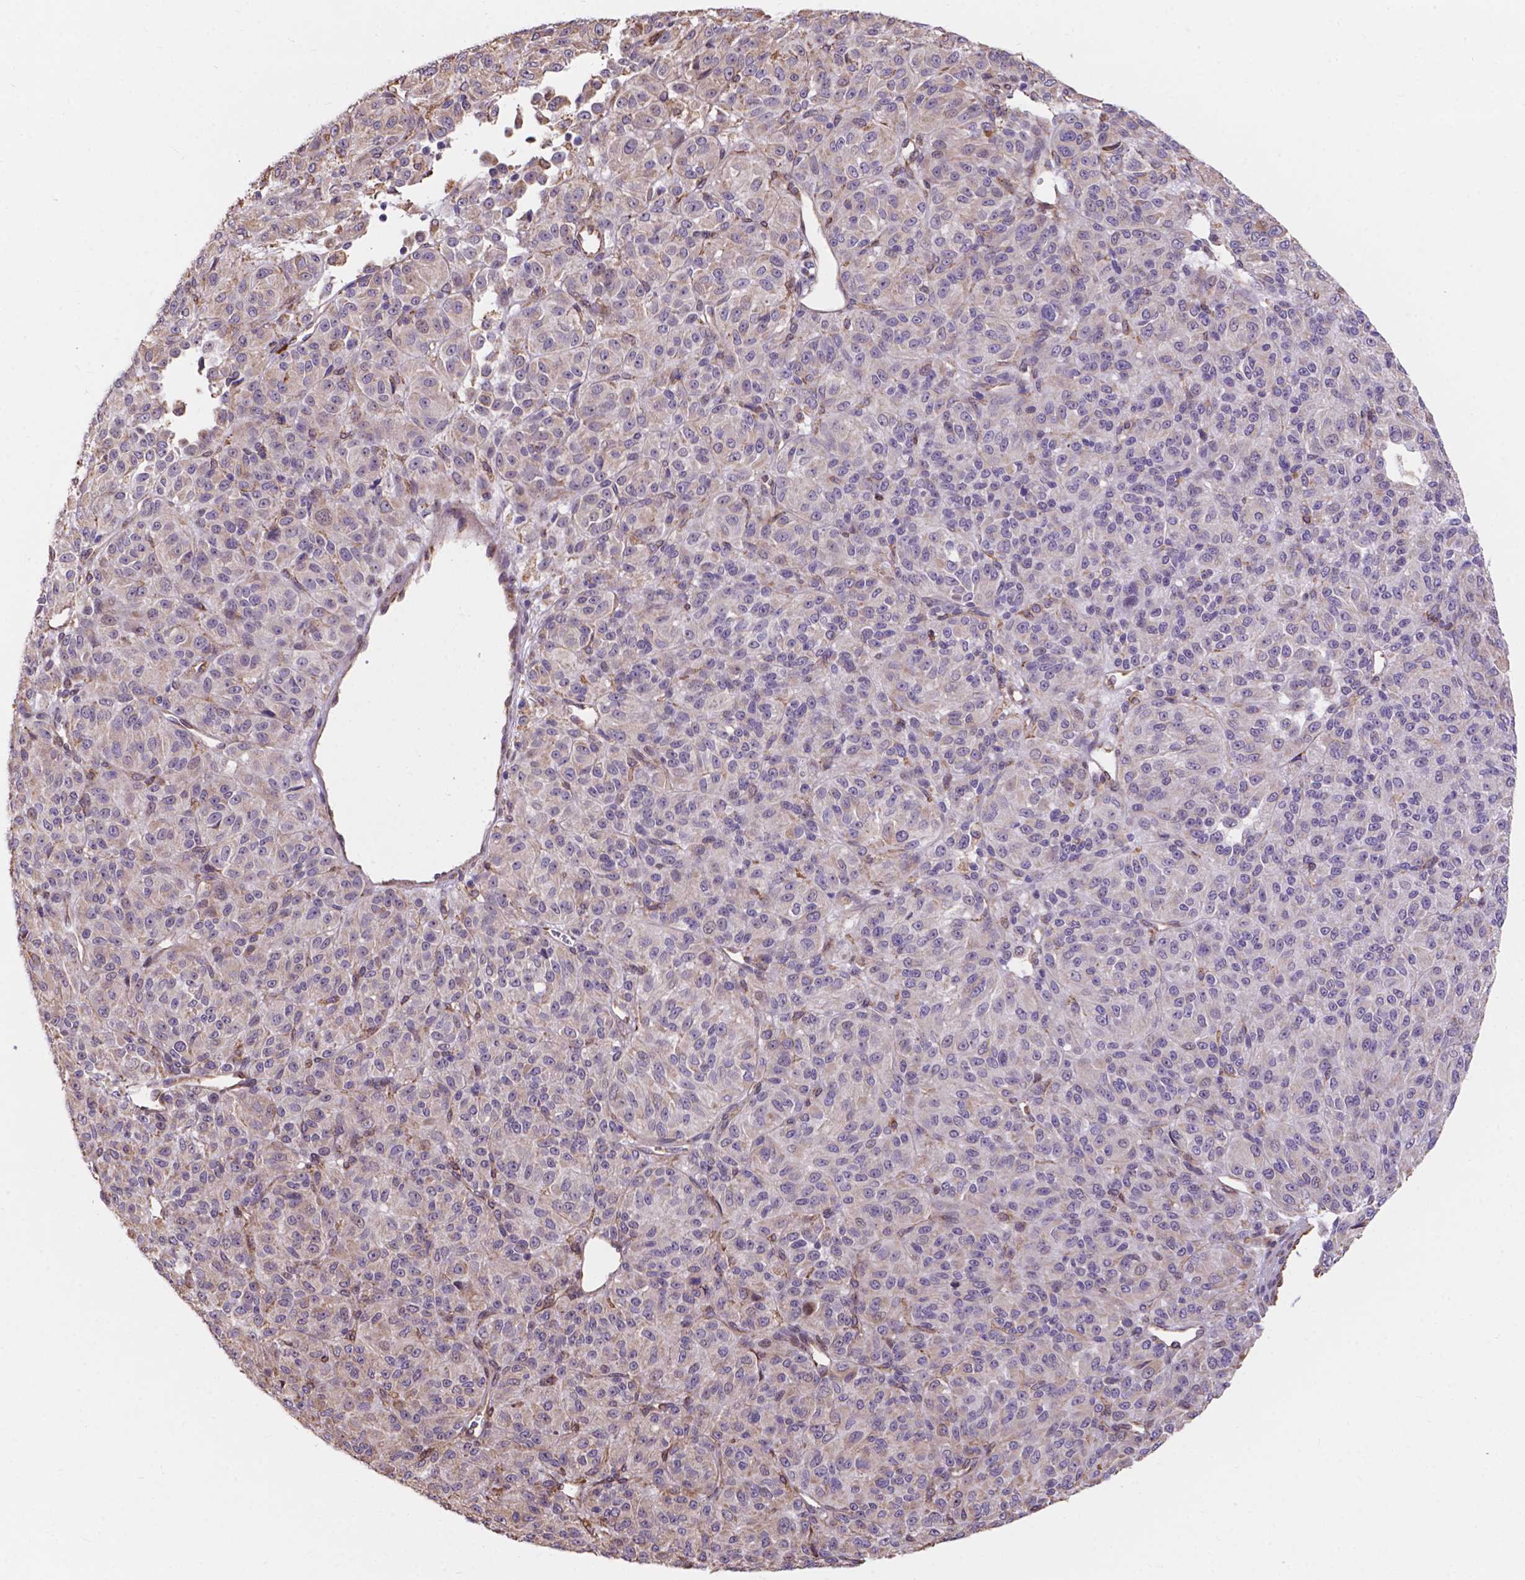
{"staining": {"intensity": "negative", "quantity": "none", "location": "none"}, "tissue": "melanoma", "cell_type": "Tumor cells", "image_type": "cancer", "snomed": [{"axis": "morphology", "description": "Malignant melanoma, Metastatic site"}, {"axis": "topography", "description": "Brain"}], "caption": "Tumor cells are negative for protein expression in human malignant melanoma (metastatic site).", "gene": "IPO11", "patient": {"sex": "female", "age": 56}}